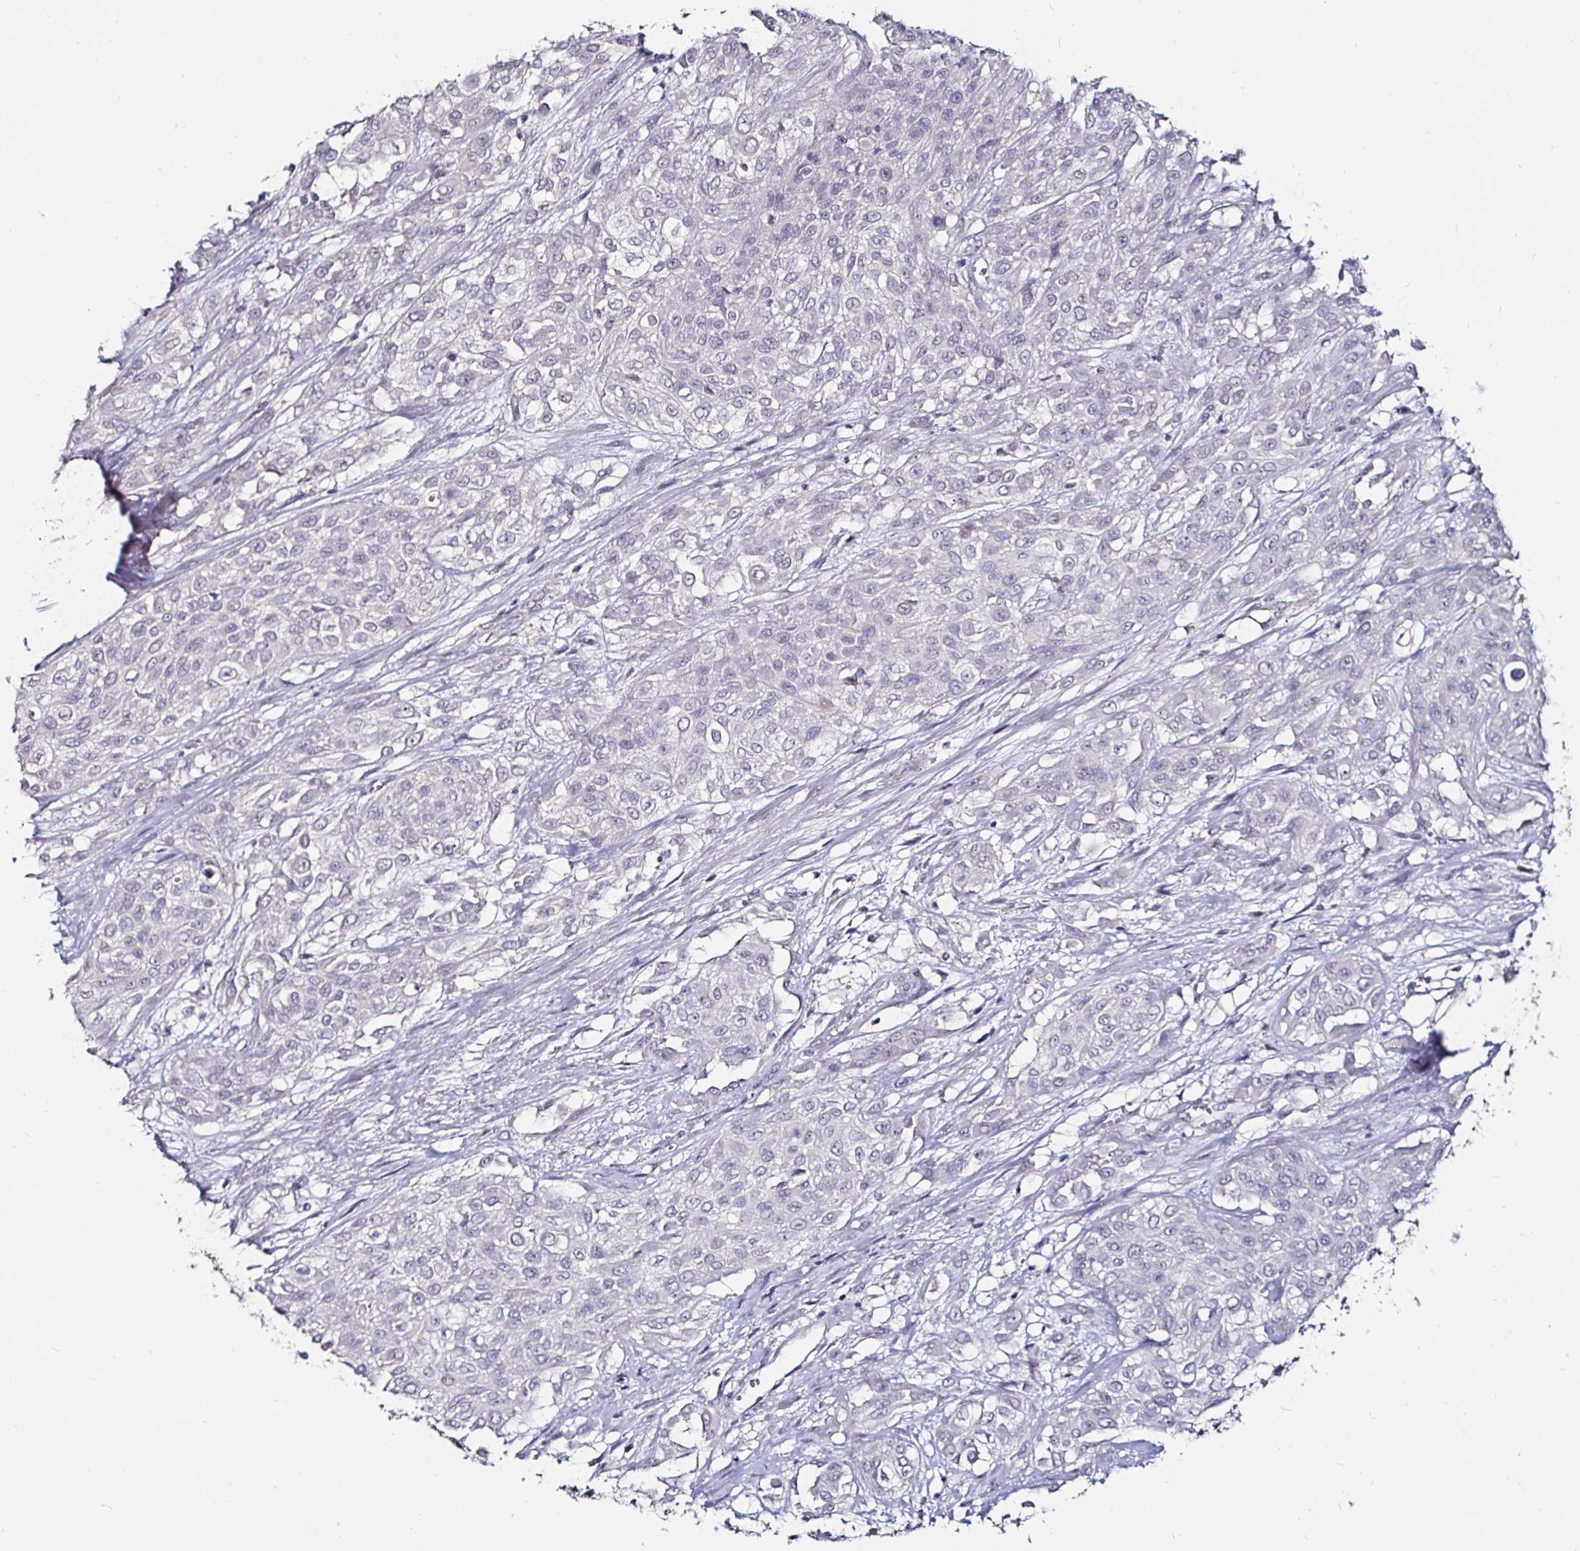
{"staining": {"intensity": "negative", "quantity": "none", "location": "none"}, "tissue": "urothelial cancer", "cell_type": "Tumor cells", "image_type": "cancer", "snomed": [{"axis": "morphology", "description": "Urothelial carcinoma, High grade"}, {"axis": "topography", "description": "Urinary bladder"}], "caption": "Micrograph shows no significant protein staining in tumor cells of urothelial carcinoma (high-grade).", "gene": "FAIM2", "patient": {"sex": "male", "age": 57}}